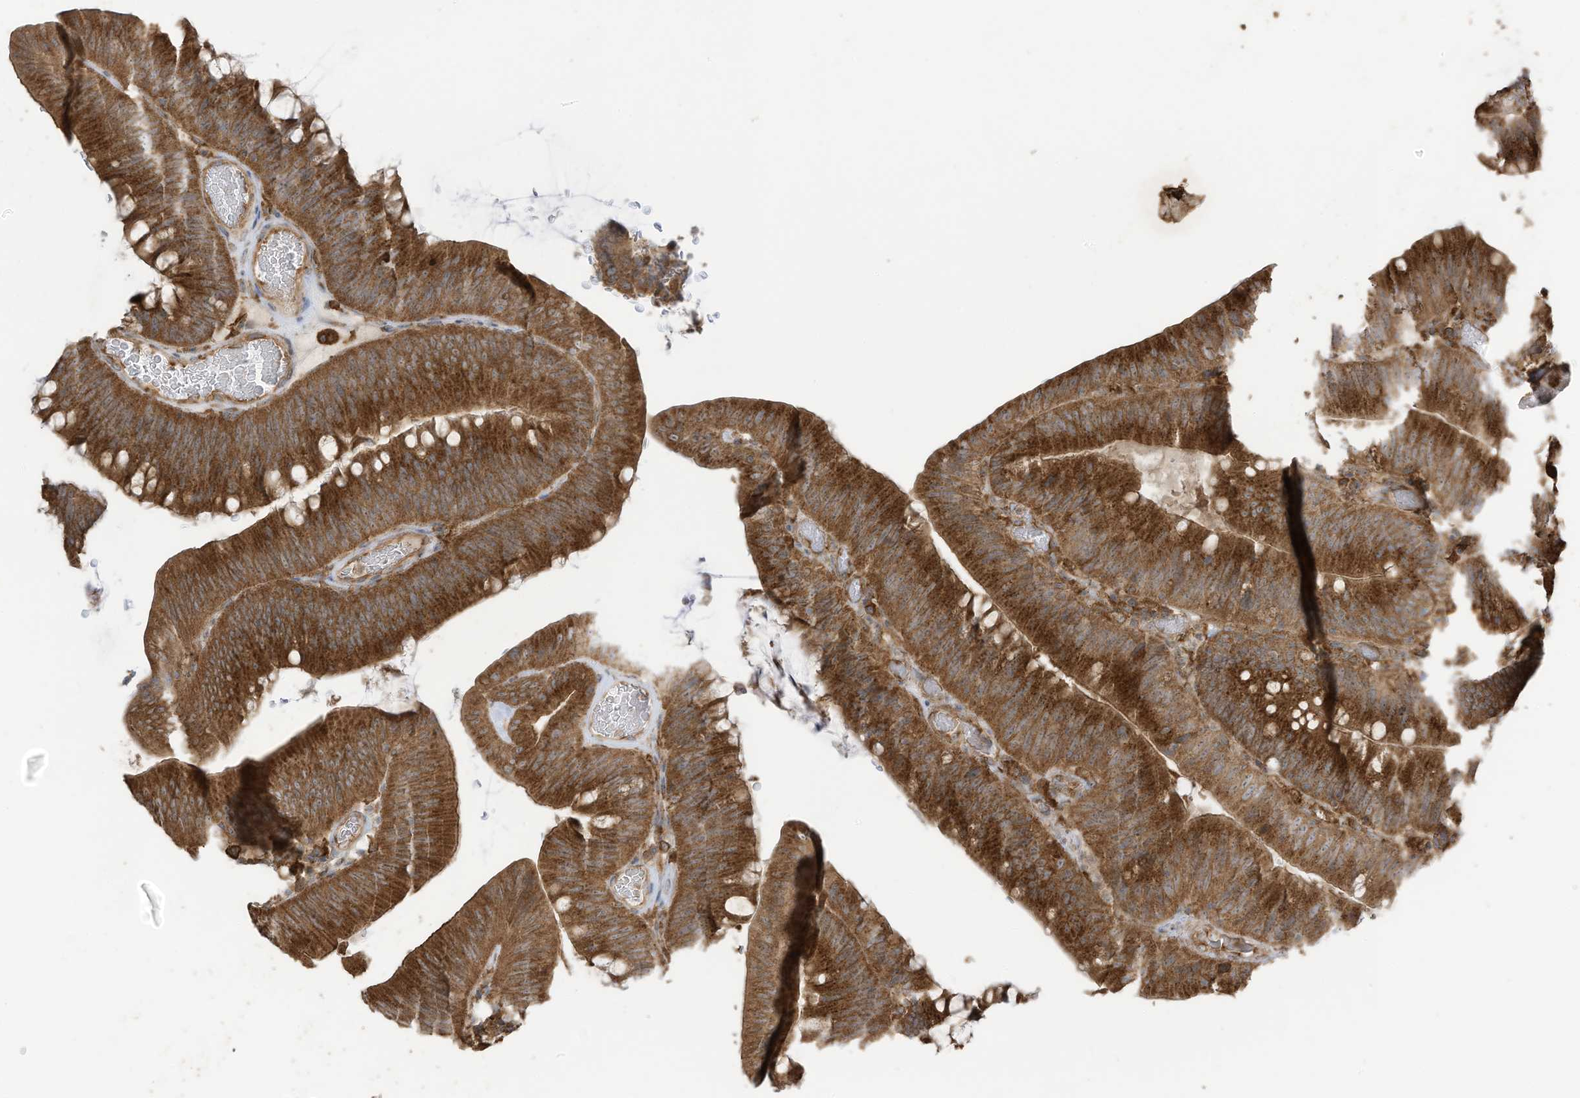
{"staining": {"intensity": "strong", "quantity": ">75%", "location": "cytoplasmic/membranous"}, "tissue": "colorectal cancer", "cell_type": "Tumor cells", "image_type": "cancer", "snomed": [{"axis": "morphology", "description": "Normal tissue, NOS"}, {"axis": "topography", "description": "Colon"}], "caption": "DAB (3,3'-diaminobenzidine) immunohistochemical staining of human colorectal cancer shows strong cytoplasmic/membranous protein positivity in about >75% of tumor cells.", "gene": "CGAS", "patient": {"sex": "female", "age": 82}}